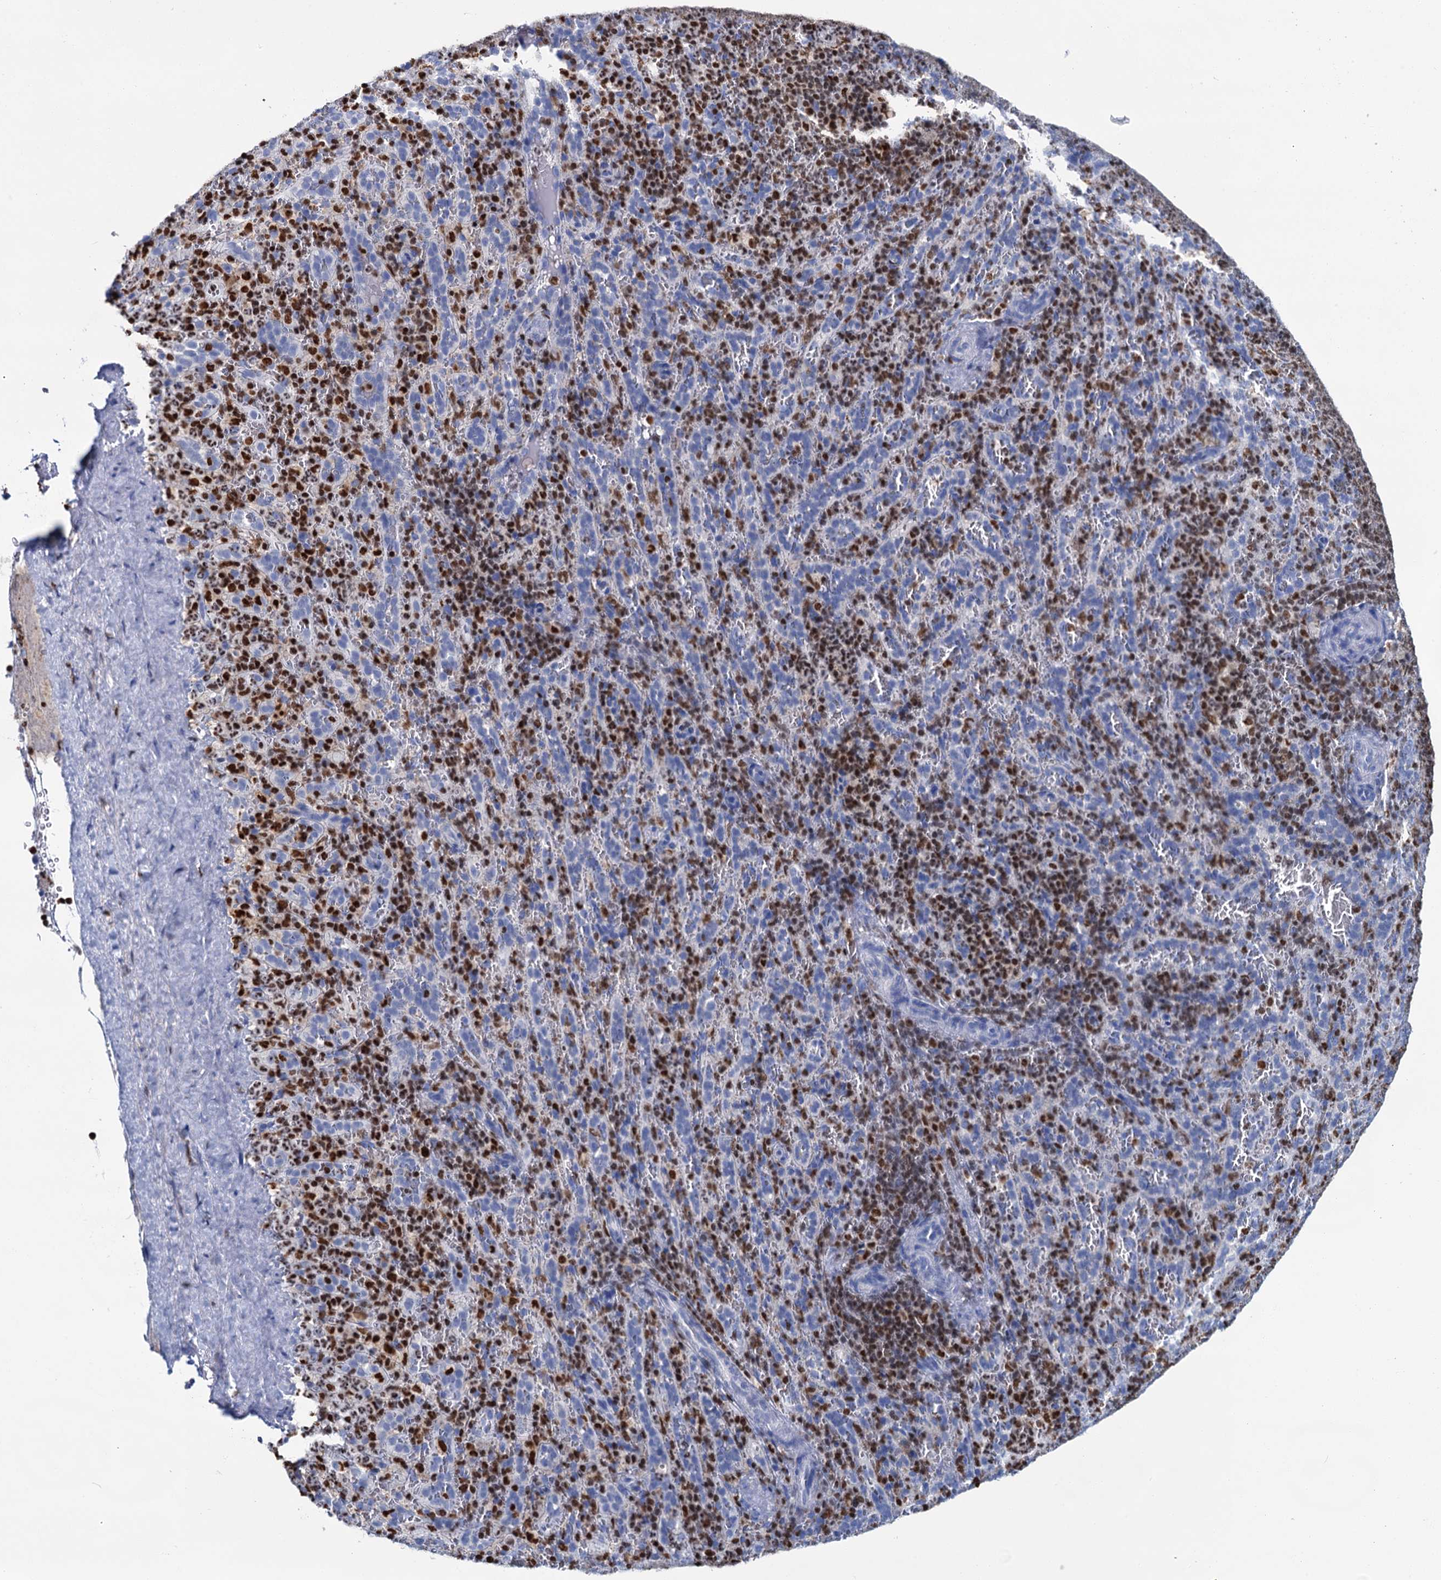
{"staining": {"intensity": "strong", "quantity": "25%-75%", "location": "nuclear"}, "tissue": "spleen", "cell_type": "Cells in red pulp", "image_type": "normal", "snomed": [{"axis": "morphology", "description": "Normal tissue, NOS"}, {"axis": "topography", "description": "Spleen"}], "caption": "Strong nuclear protein positivity is identified in about 25%-75% of cells in red pulp in spleen. (DAB IHC with brightfield microscopy, high magnification).", "gene": "CELF2", "patient": {"sex": "female", "age": 21}}